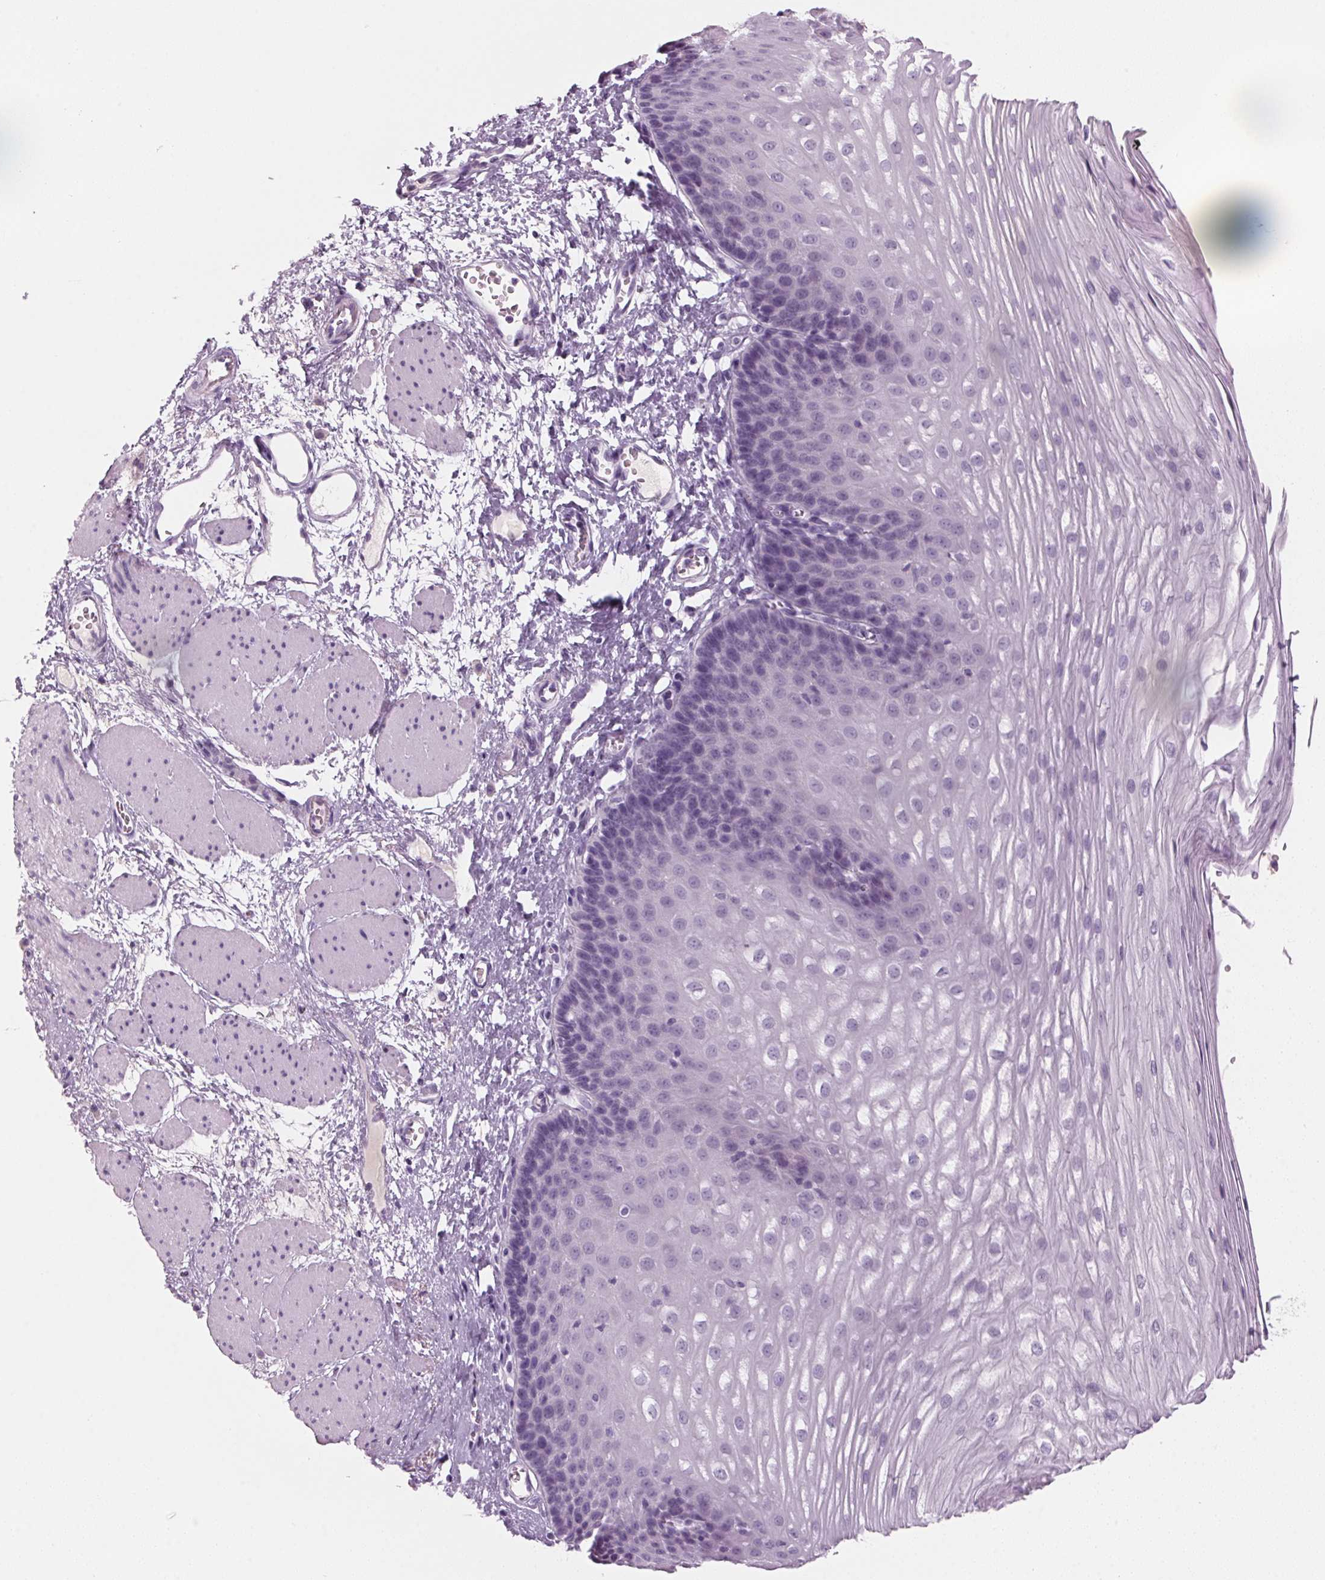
{"staining": {"intensity": "negative", "quantity": "none", "location": "none"}, "tissue": "esophagus", "cell_type": "Squamous epithelial cells", "image_type": "normal", "snomed": [{"axis": "morphology", "description": "Normal tissue, NOS"}, {"axis": "topography", "description": "Esophagus"}], "caption": "Immunohistochemistry (IHC) of normal esophagus exhibits no positivity in squamous epithelial cells. Brightfield microscopy of IHC stained with DAB (brown) and hematoxylin (blue), captured at high magnification.", "gene": "ADAM20", "patient": {"sex": "male", "age": 62}}